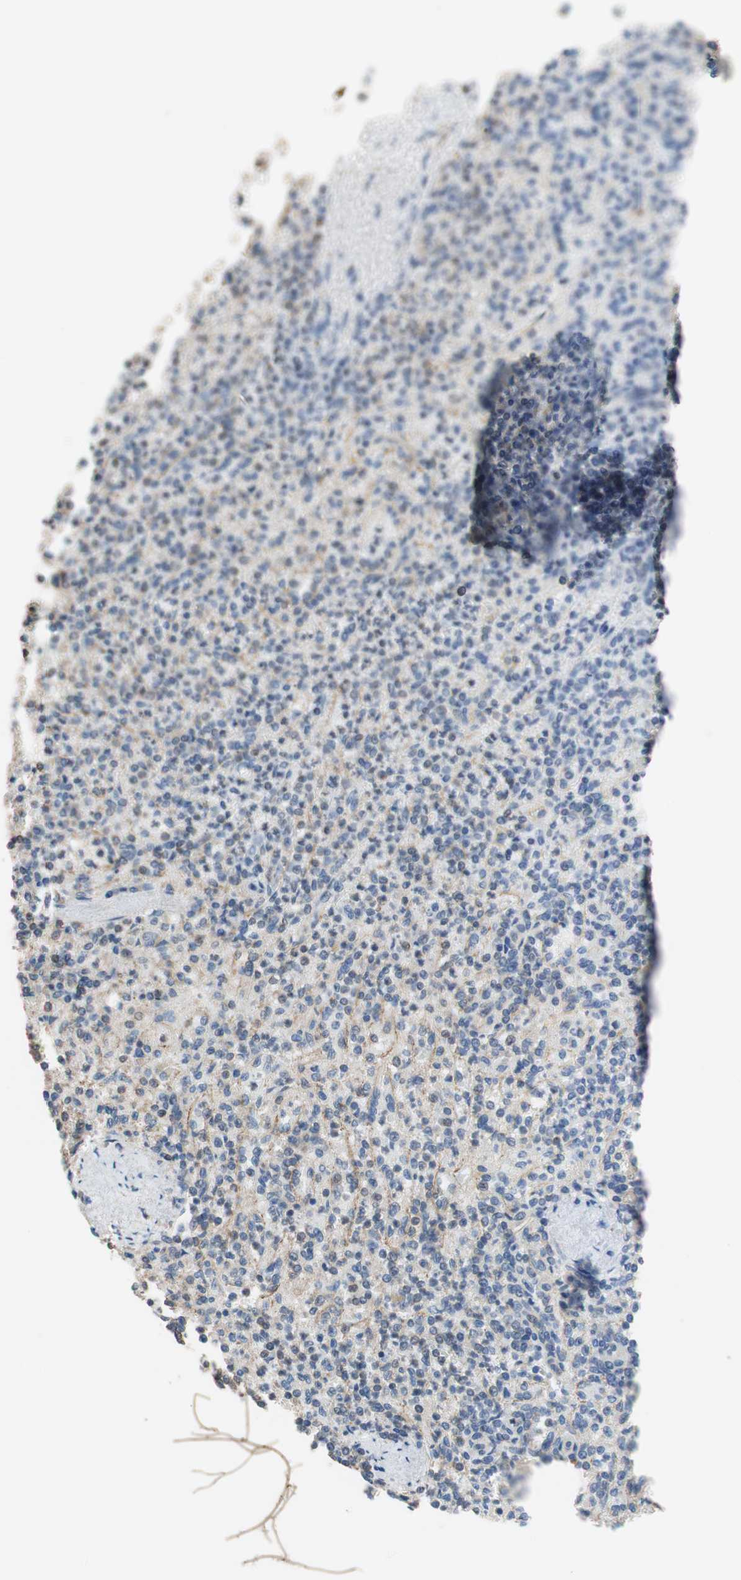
{"staining": {"intensity": "weak", "quantity": ">75%", "location": "cytoplasmic/membranous"}, "tissue": "spleen", "cell_type": "Cells in red pulp", "image_type": "normal", "snomed": [{"axis": "morphology", "description": "Normal tissue, NOS"}, {"axis": "topography", "description": "Spleen"}], "caption": "This histopathology image displays IHC staining of benign spleen, with low weak cytoplasmic/membranous positivity in about >75% of cells in red pulp.", "gene": "MAP4K2", "patient": {"sex": "female", "age": 74}}